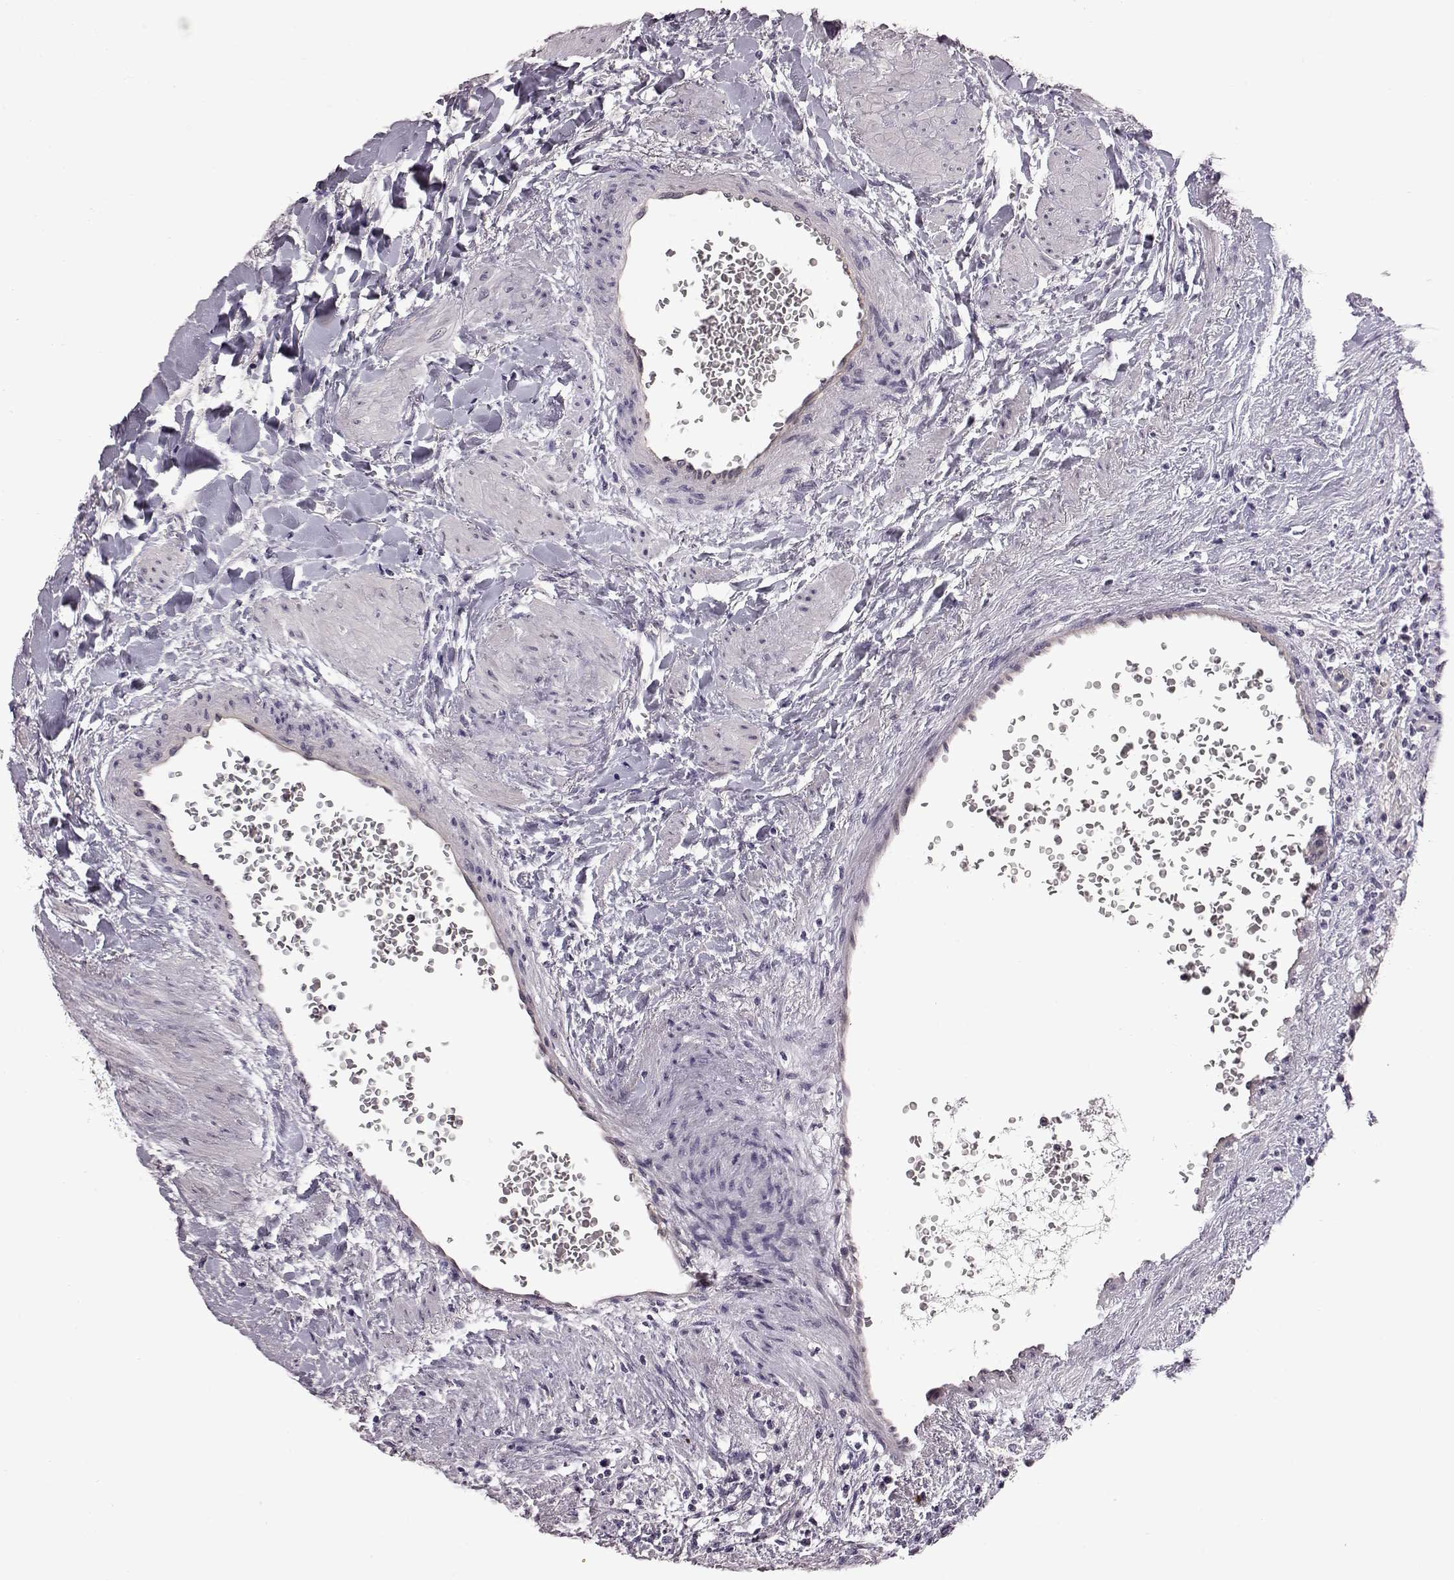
{"staining": {"intensity": "negative", "quantity": "none", "location": "none"}, "tissue": "renal cancer", "cell_type": "Tumor cells", "image_type": "cancer", "snomed": [{"axis": "morphology", "description": "Adenocarcinoma, NOS"}, {"axis": "topography", "description": "Kidney"}], "caption": "DAB (3,3'-diaminobenzidine) immunohistochemical staining of human renal adenocarcinoma exhibits no significant staining in tumor cells.", "gene": "C10orf62", "patient": {"sex": "female", "age": 74}}